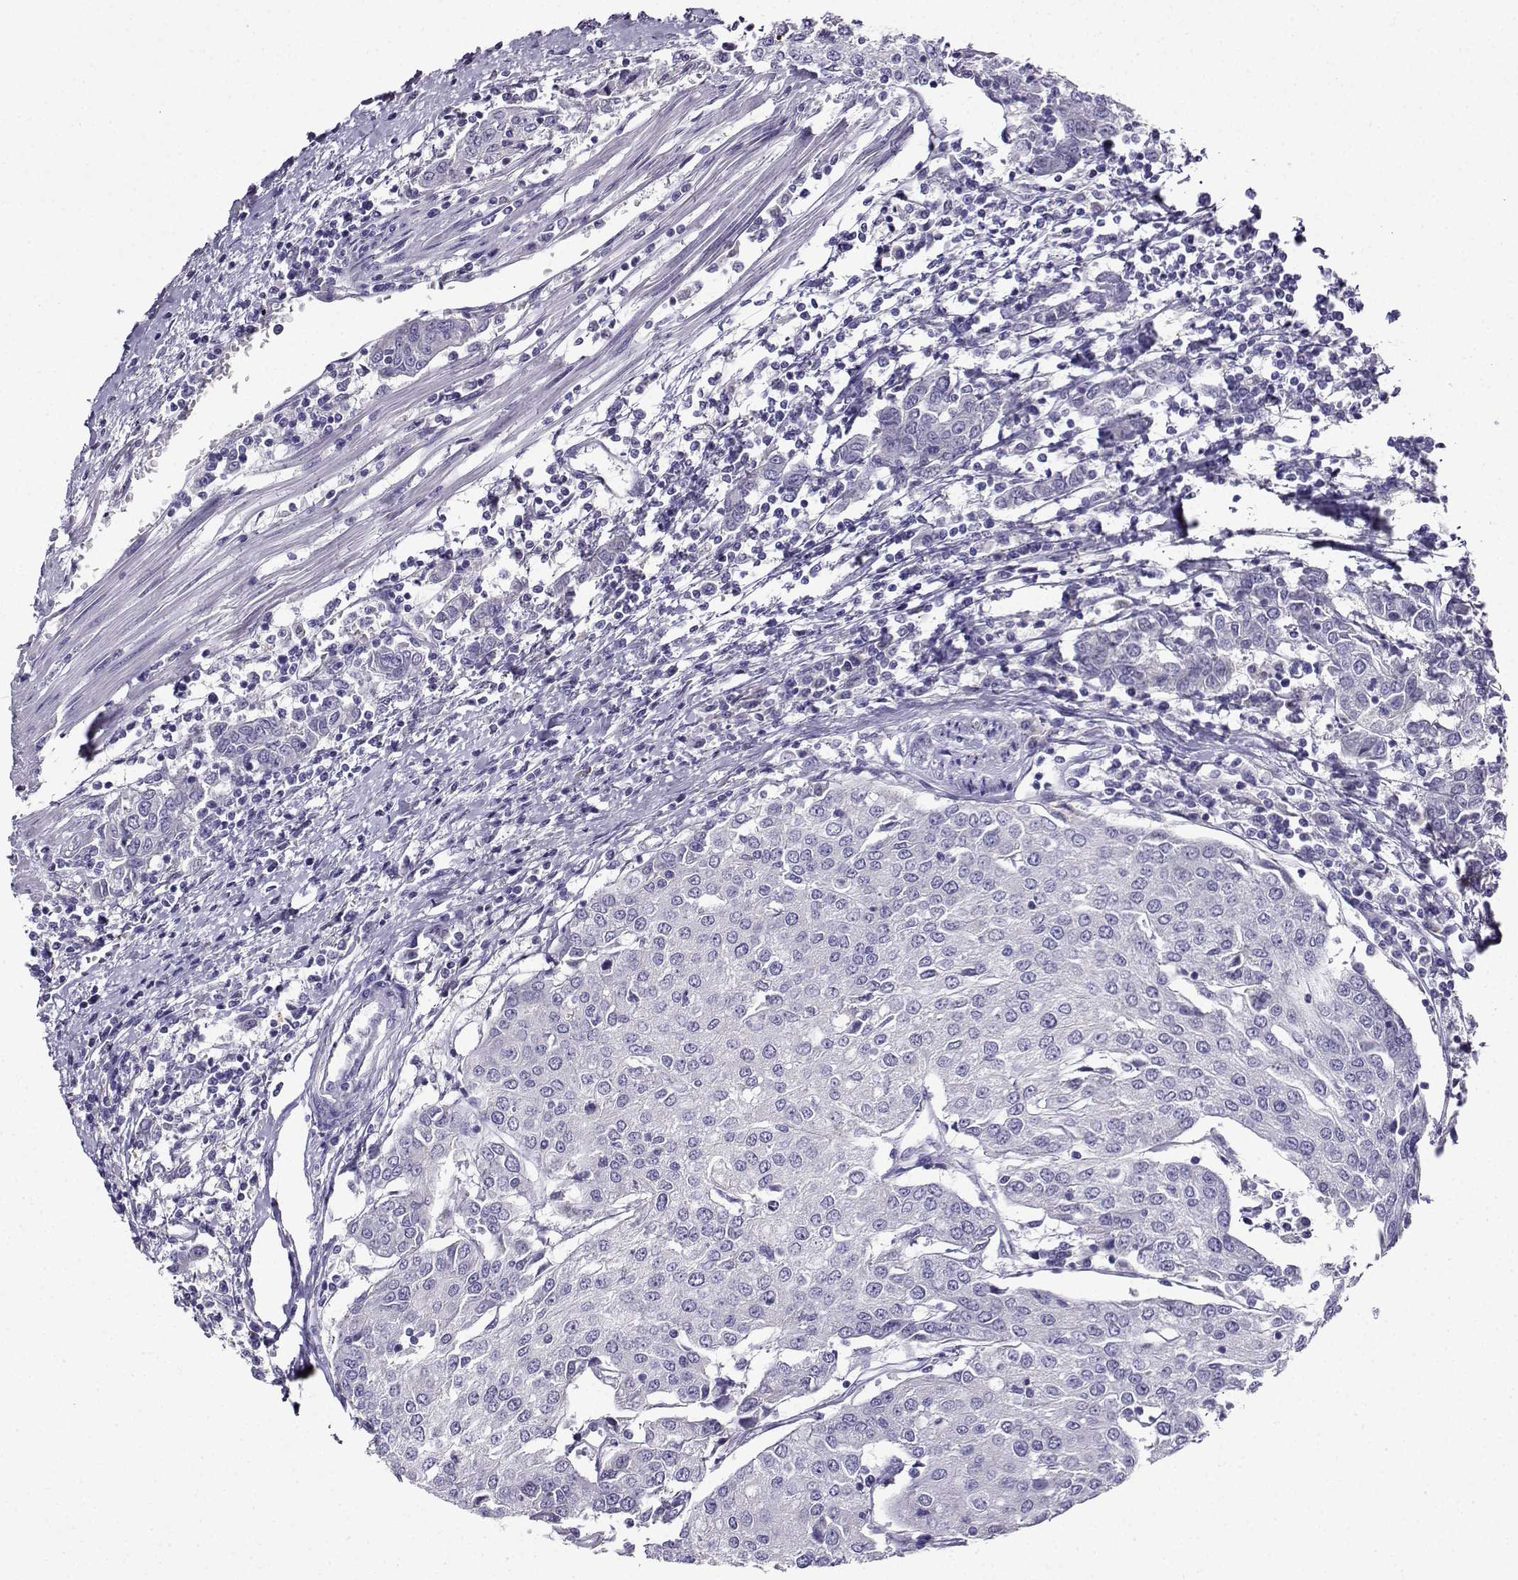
{"staining": {"intensity": "negative", "quantity": "none", "location": "none"}, "tissue": "urothelial cancer", "cell_type": "Tumor cells", "image_type": "cancer", "snomed": [{"axis": "morphology", "description": "Urothelial carcinoma, High grade"}, {"axis": "topography", "description": "Urinary bladder"}], "caption": "Tumor cells are negative for protein expression in human urothelial cancer. (DAB (3,3'-diaminobenzidine) immunohistochemistry visualized using brightfield microscopy, high magnification).", "gene": "LINGO1", "patient": {"sex": "female", "age": 85}}